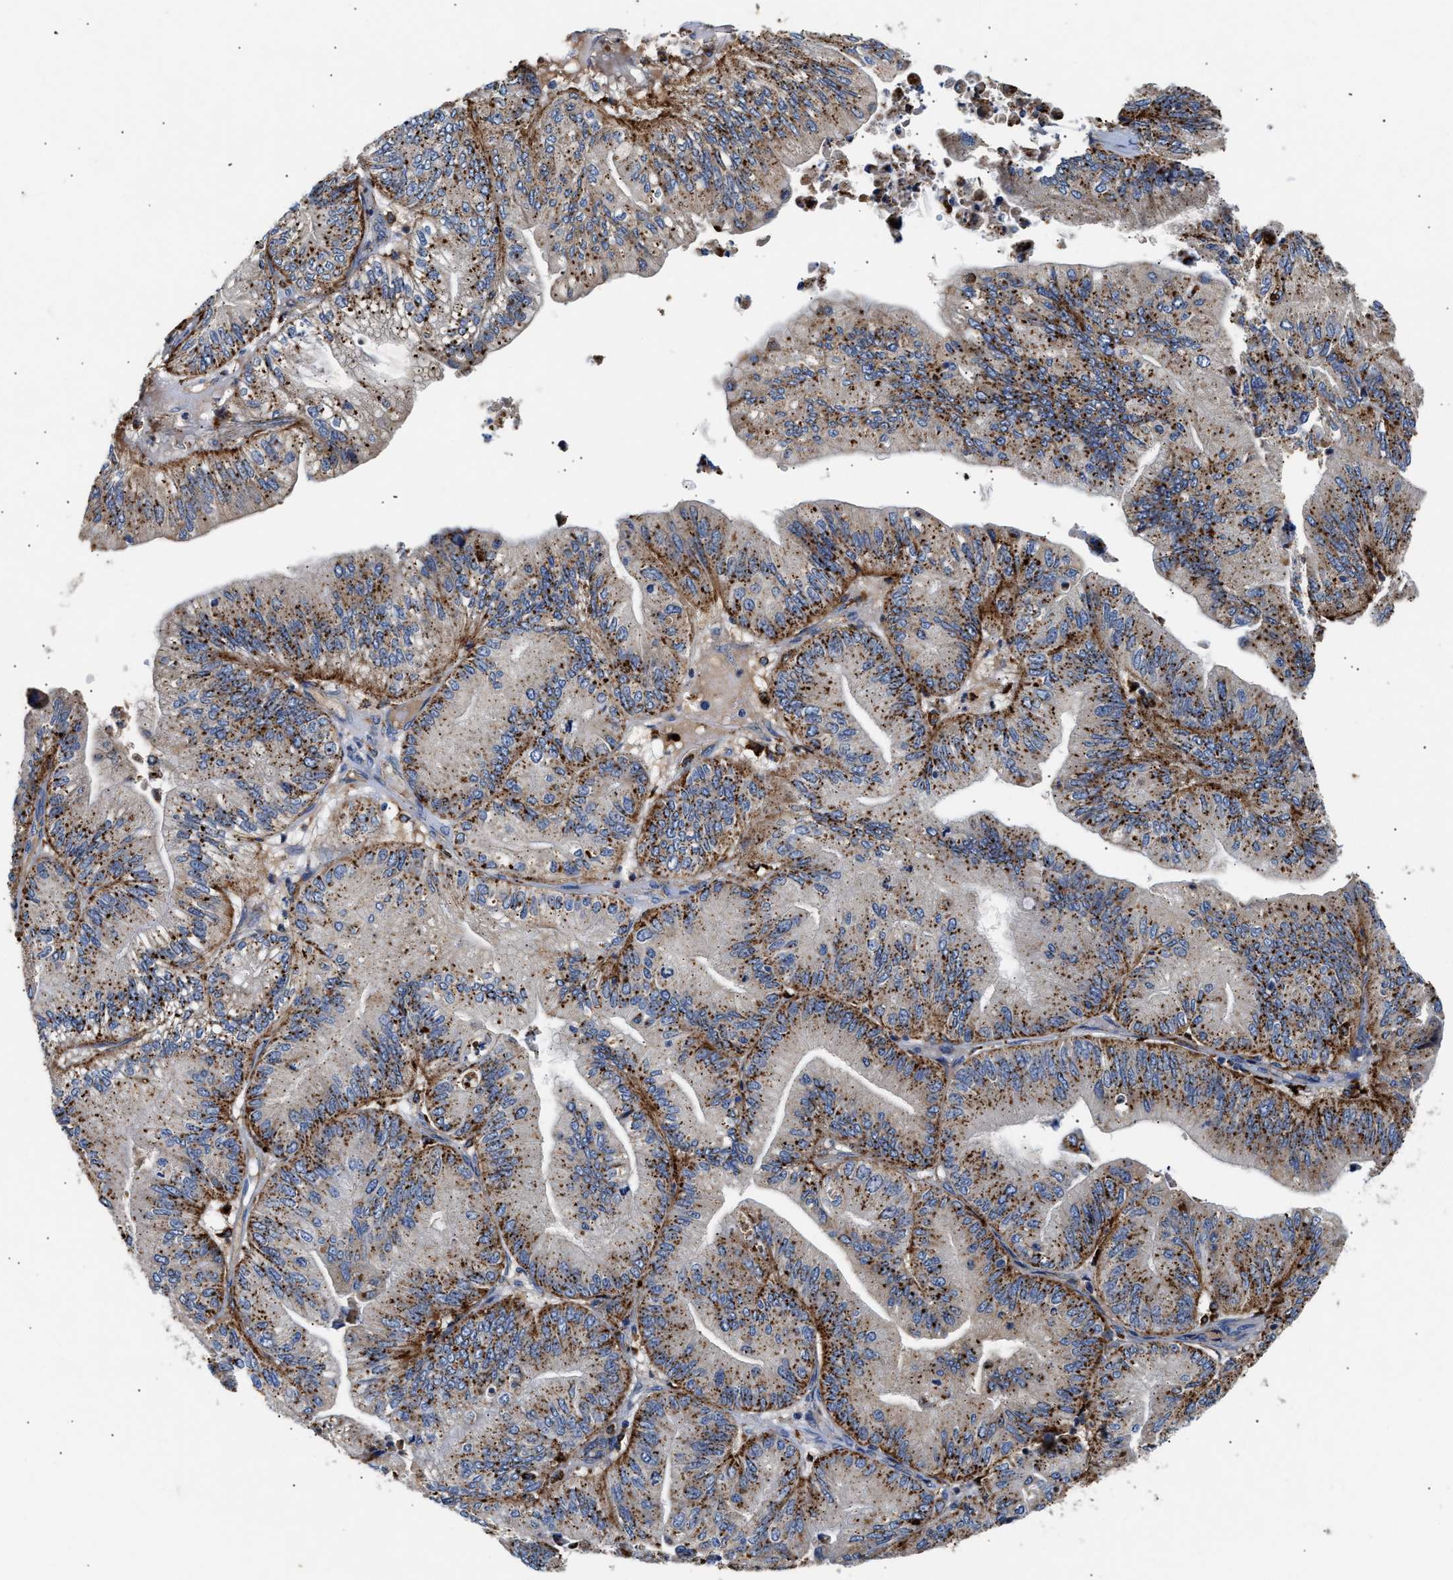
{"staining": {"intensity": "strong", "quantity": ">75%", "location": "cytoplasmic/membranous"}, "tissue": "ovarian cancer", "cell_type": "Tumor cells", "image_type": "cancer", "snomed": [{"axis": "morphology", "description": "Cystadenocarcinoma, mucinous, NOS"}, {"axis": "topography", "description": "Ovary"}], "caption": "Protein staining demonstrates strong cytoplasmic/membranous positivity in about >75% of tumor cells in ovarian cancer.", "gene": "CCDC146", "patient": {"sex": "female", "age": 61}}